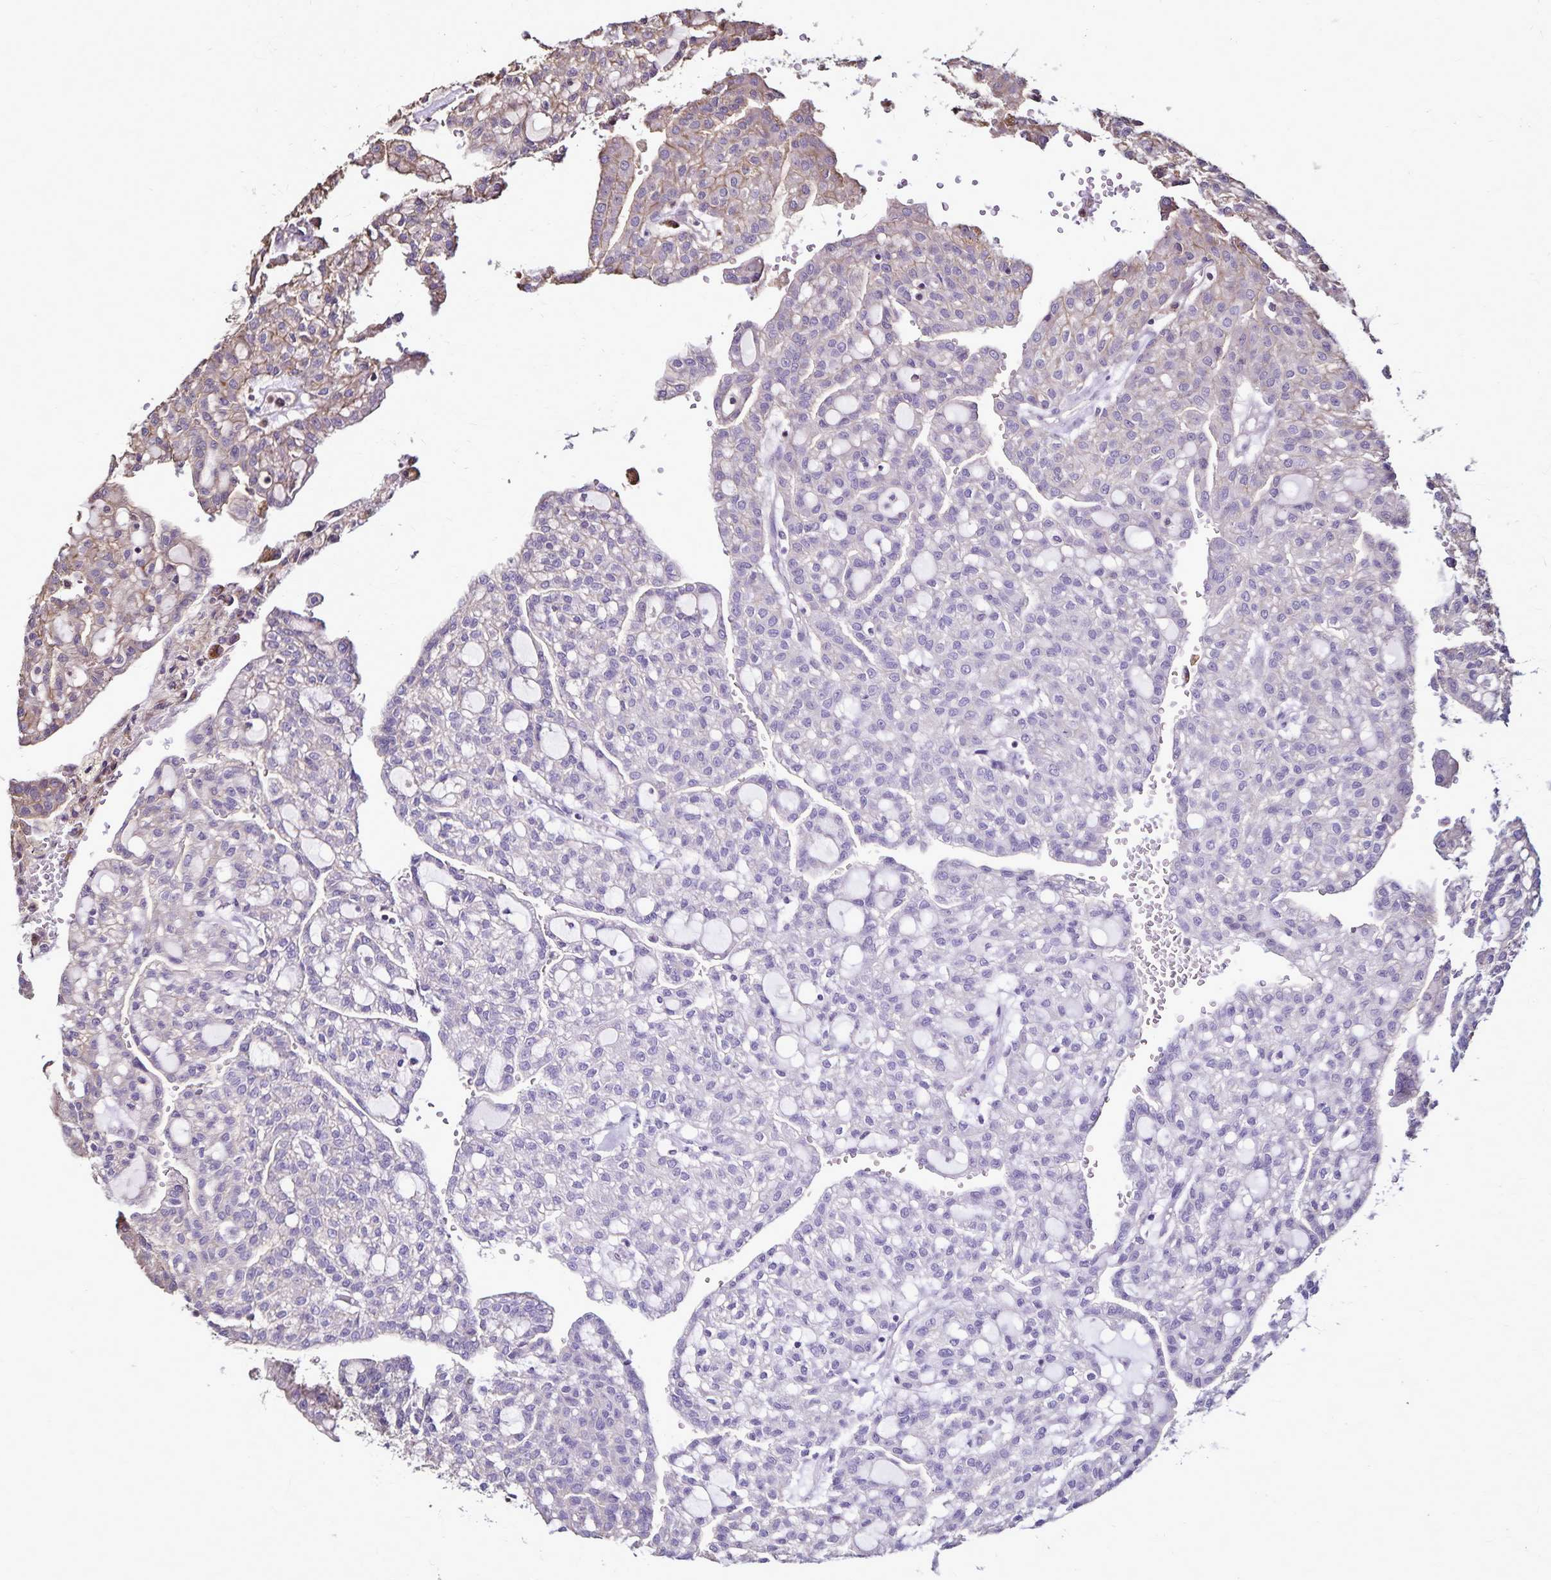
{"staining": {"intensity": "negative", "quantity": "none", "location": "none"}, "tissue": "renal cancer", "cell_type": "Tumor cells", "image_type": "cancer", "snomed": [{"axis": "morphology", "description": "Adenocarcinoma, NOS"}, {"axis": "topography", "description": "Kidney"}], "caption": "The image demonstrates no staining of tumor cells in adenocarcinoma (renal). (DAB immunohistochemistry (IHC), high magnification).", "gene": "CHMP1B", "patient": {"sex": "male", "age": 63}}